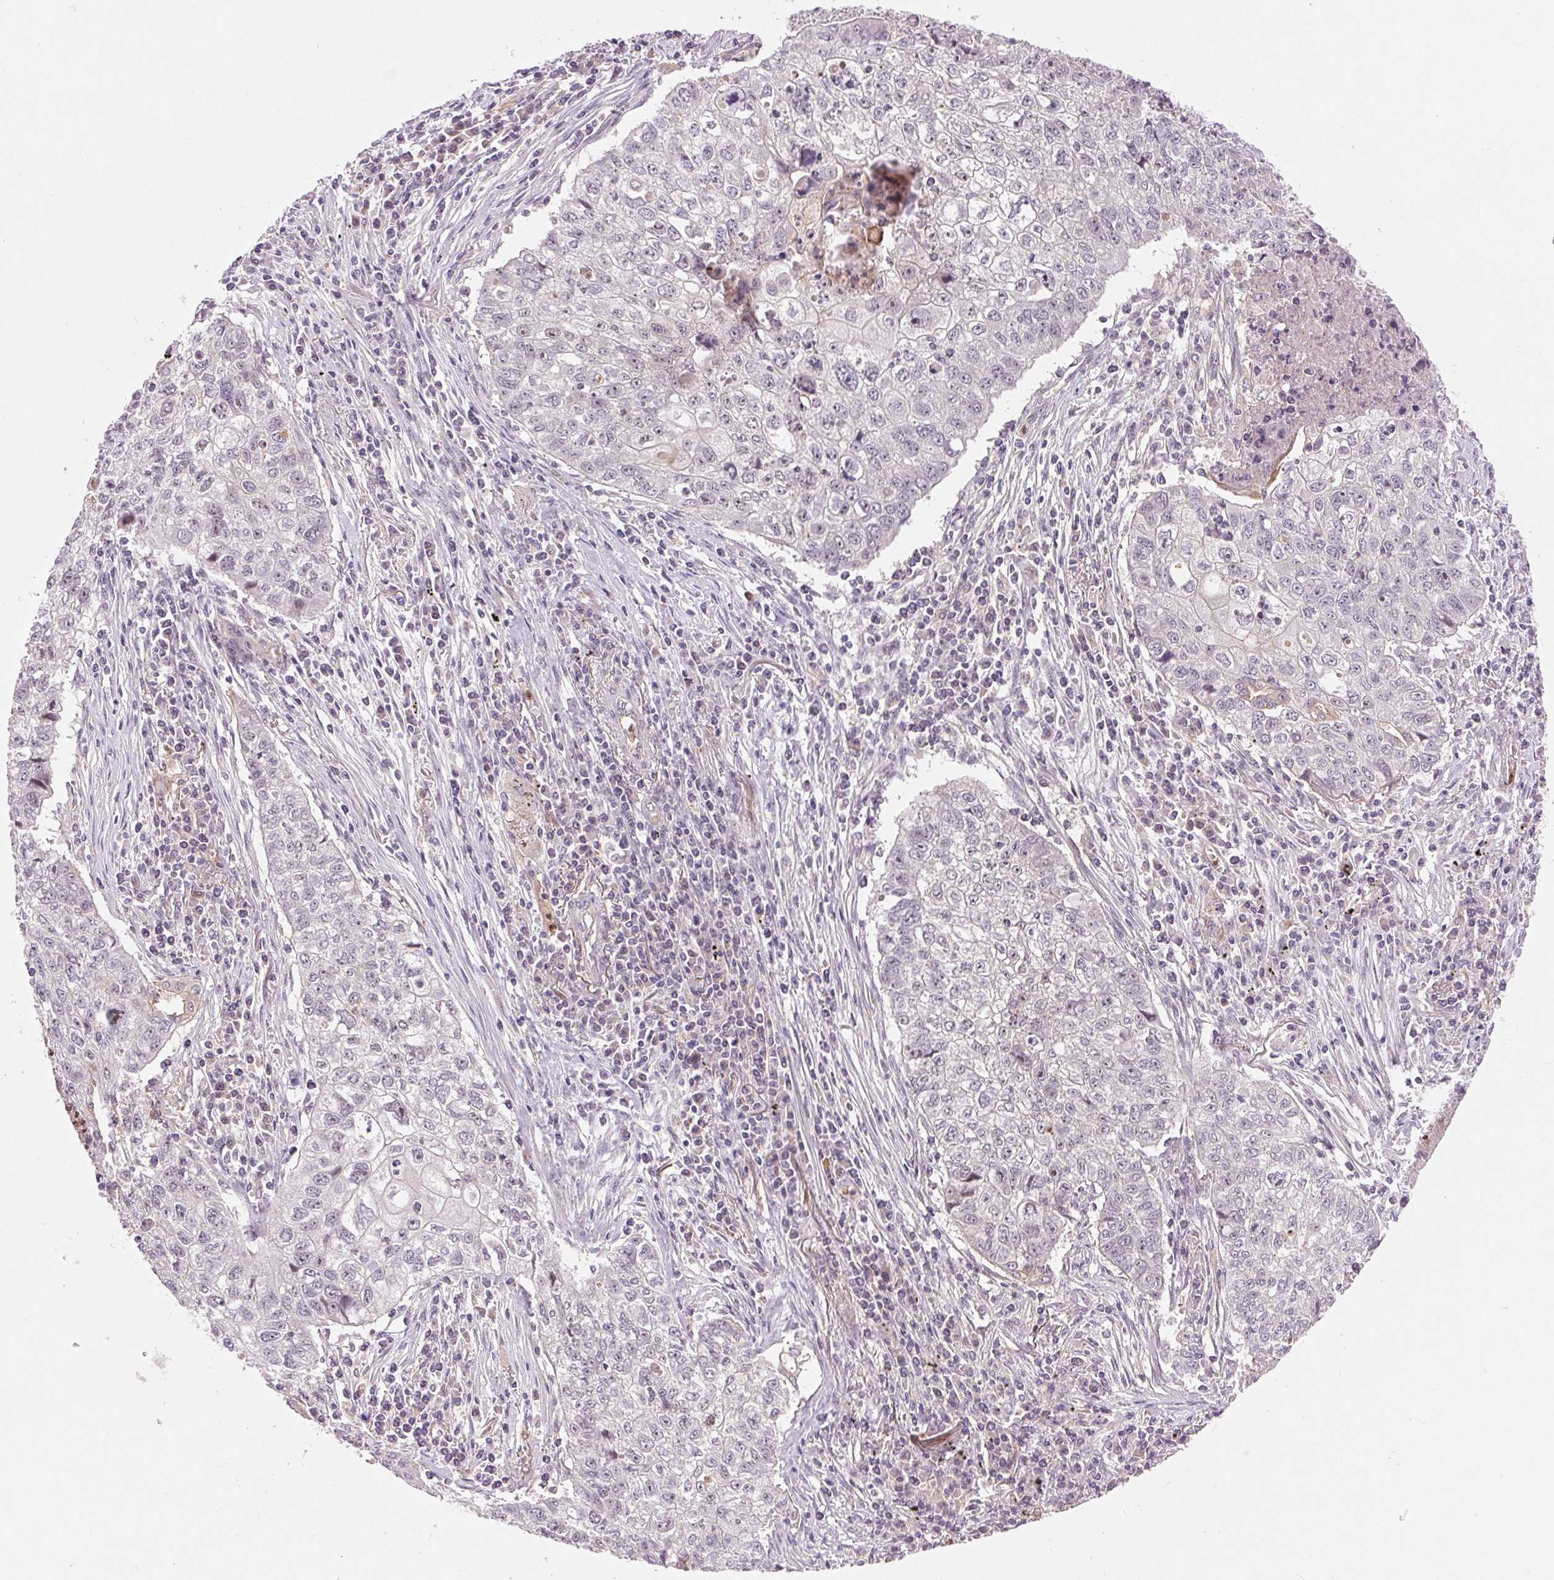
{"staining": {"intensity": "negative", "quantity": "none", "location": "none"}, "tissue": "lung cancer", "cell_type": "Tumor cells", "image_type": "cancer", "snomed": [{"axis": "morphology", "description": "Normal morphology"}, {"axis": "morphology", "description": "Aneuploidy"}, {"axis": "morphology", "description": "Squamous cell carcinoma, NOS"}, {"axis": "topography", "description": "Lymph node"}, {"axis": "topography", "description": "Lung"}], "caption": "This is an immunohistochemistry (IHC) image of lung cancer. There is no expression in tumor cells.", "gene": "RANBP3L", "patient": {"sex": "female", "age": 76}}